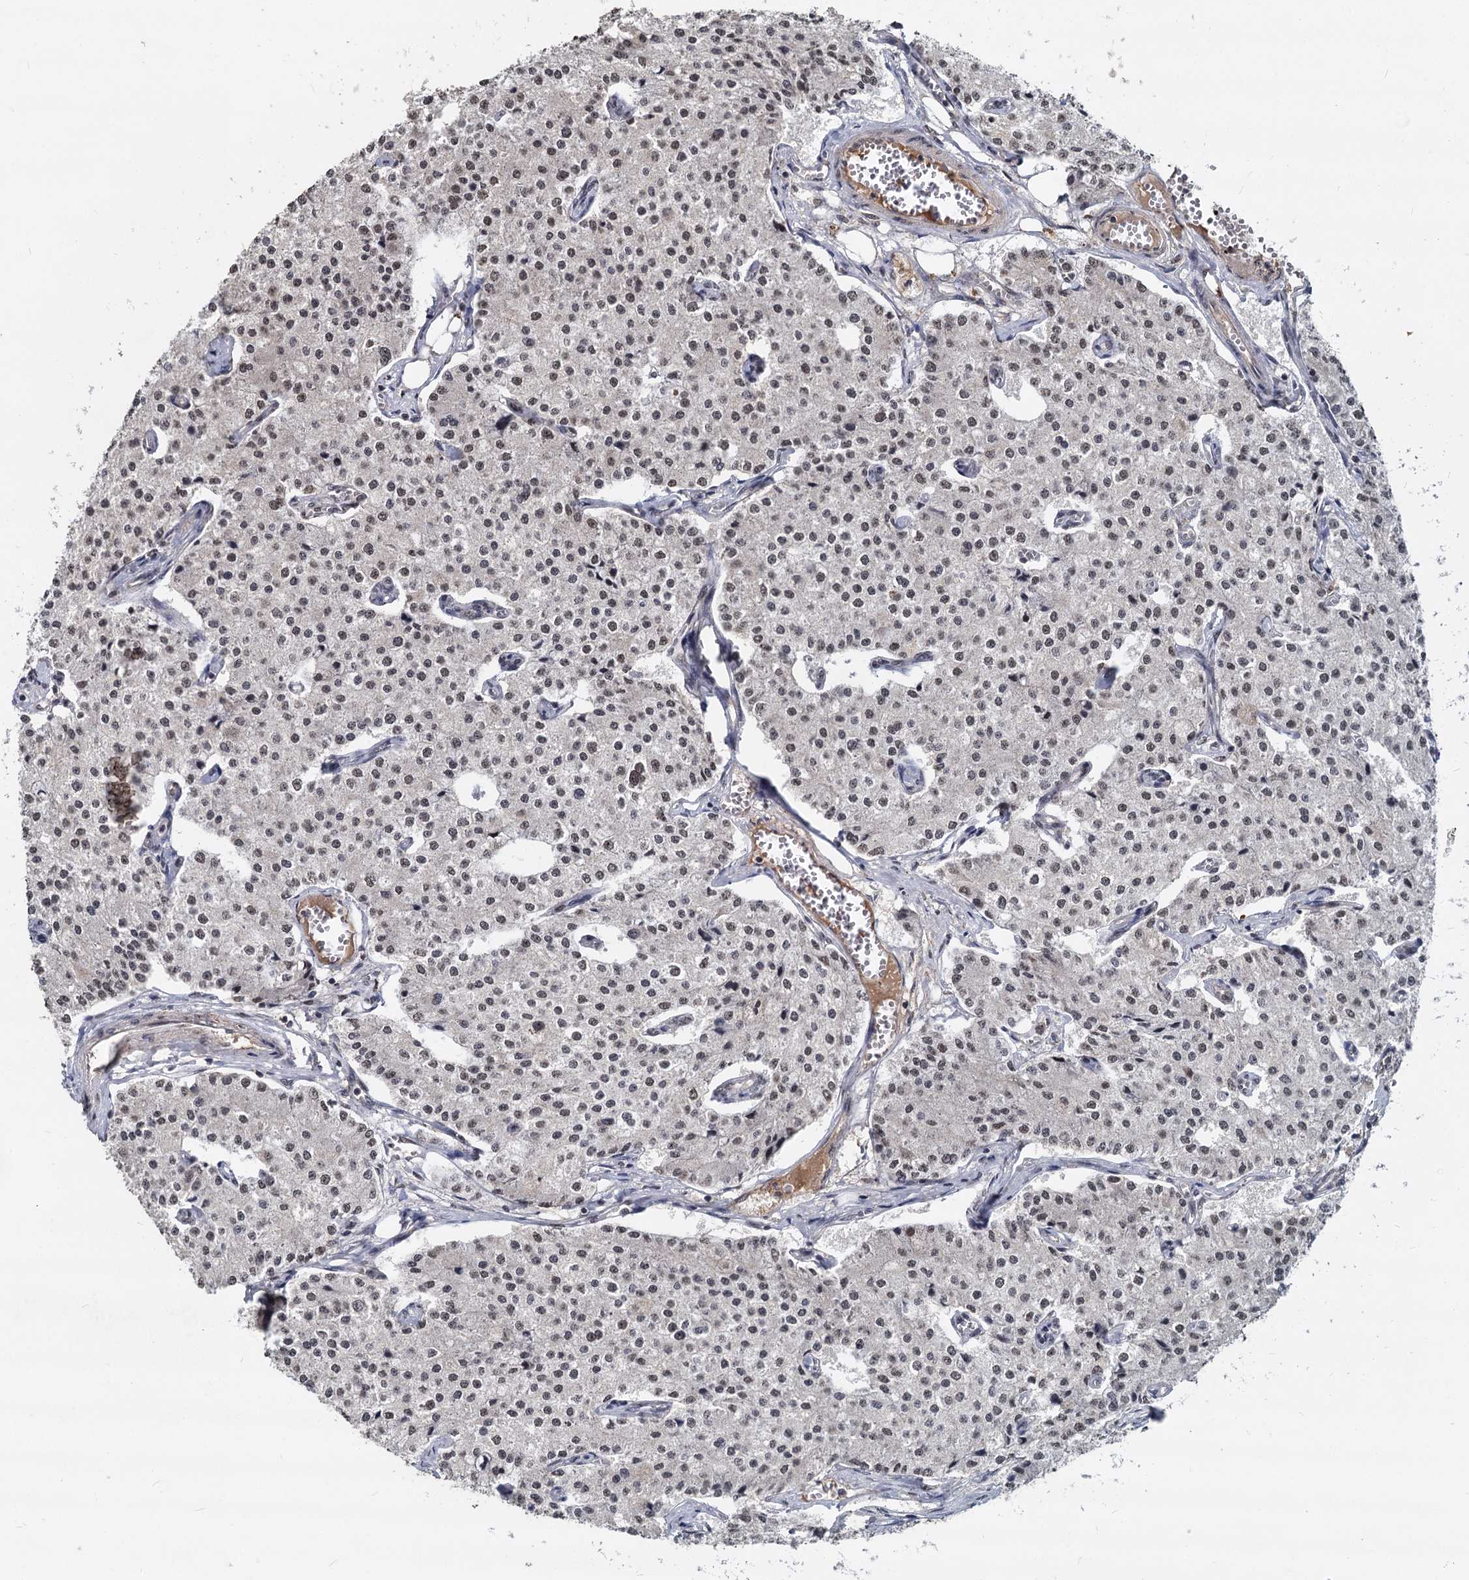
{"staining": {"intensity": "weak", "quantity": ">75%", "location": "nuclear"}, "tissue": "carcinoid", "cell_type": "Tumor cells", "image_type": "cancer", "snomed": [{"axis": "morphology", "description": "Carcinoid, malignant, NOS"}, {"axis": "topography", "description": "Colon"}], "caption": "Weak nuclear positivity for a protein is present in approximately >75% of tumor cells of carcinoid using immunohistochemistry.", "gene": "FAM216B", "patient": {"sex": "female", "age": 52}}